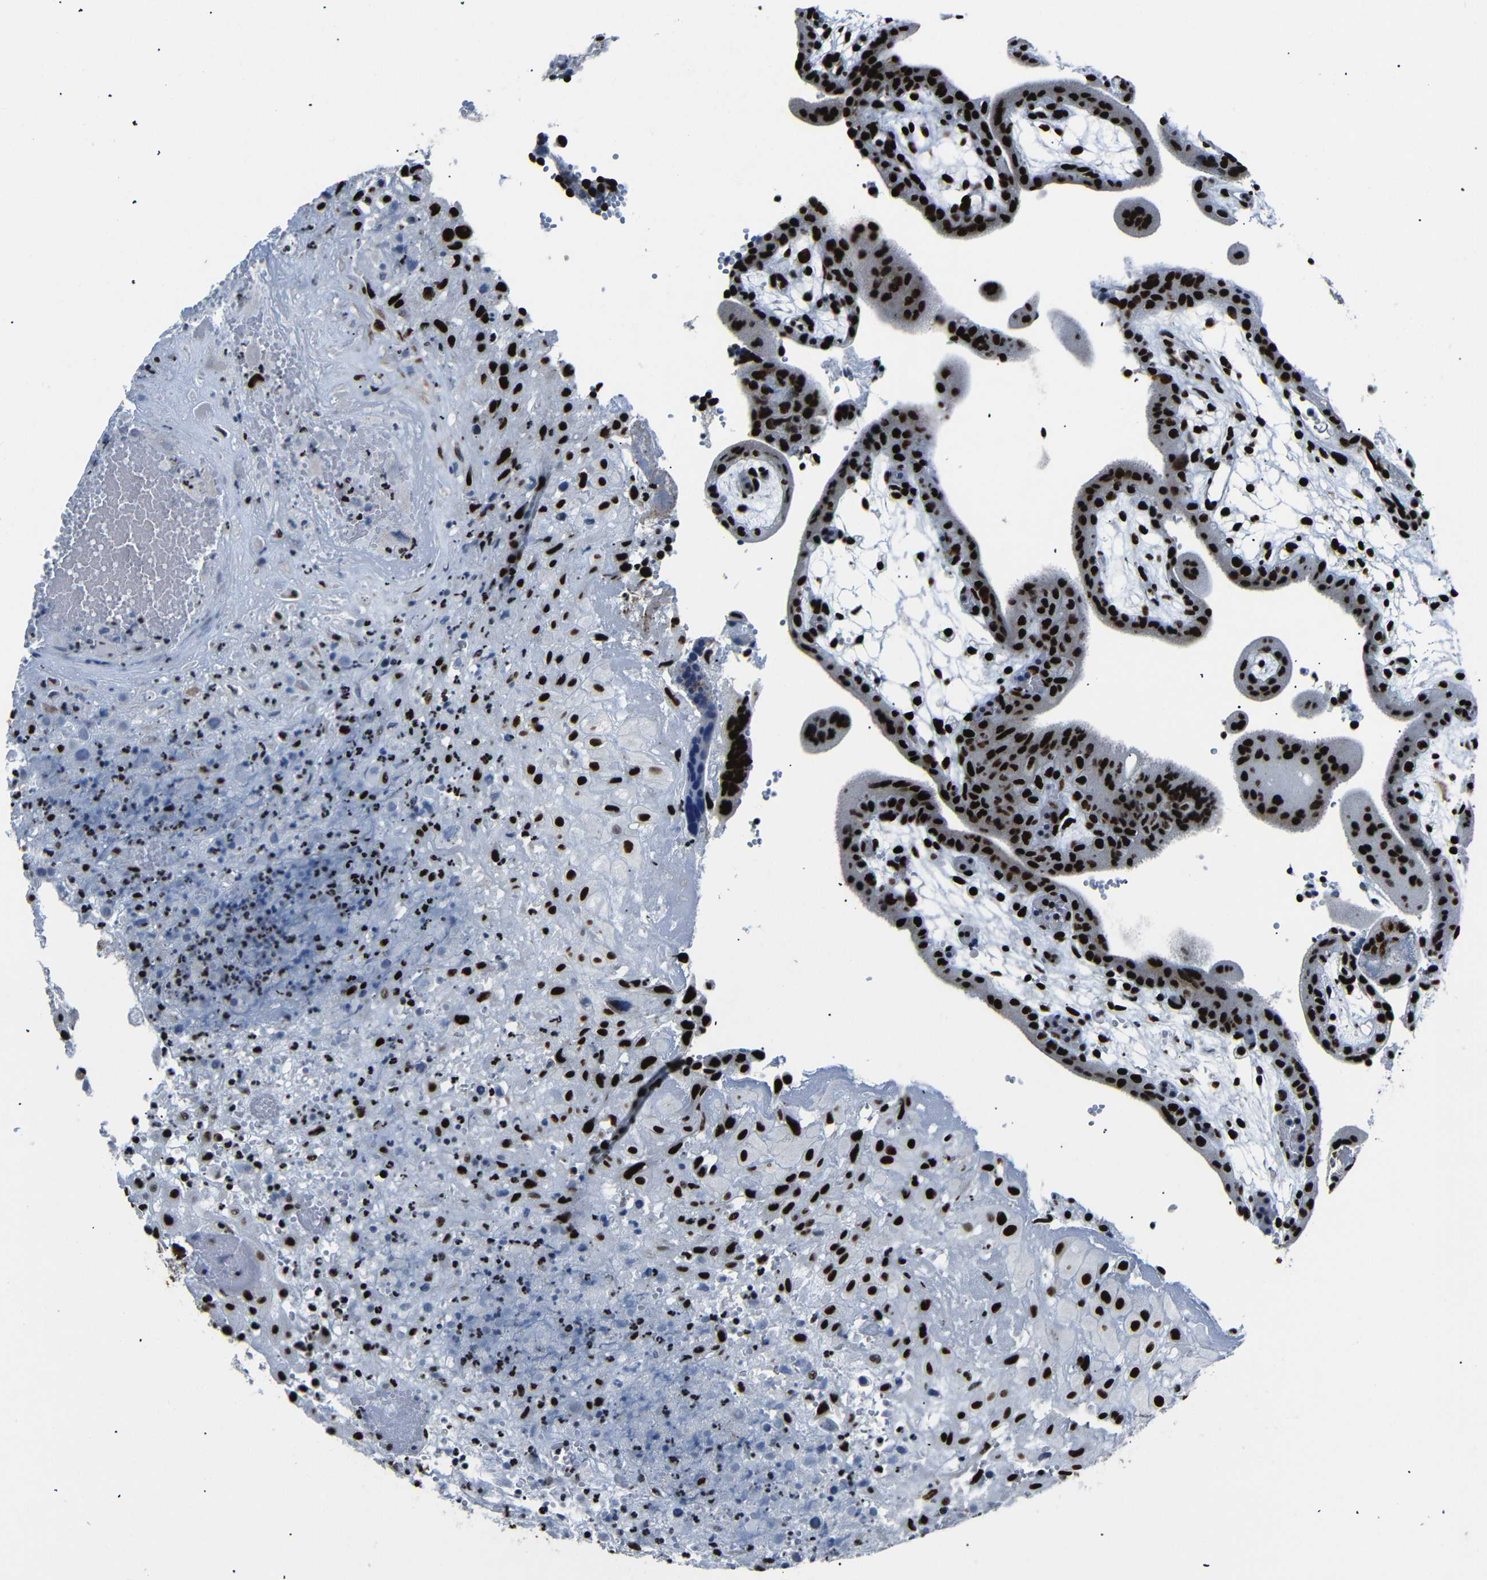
{"staining": {"intensity": "strong", "quantity": ">75%", "location": "nuclear"}, "tissue": "placenta", "cell_type": "Decidual cells", "image_type": "normal", "snomed": [{"axis": "morphology", "description": "Normal tissue, NOS"}, {"axis": "topography", "description": "Placenta"}], "caption": "Decidual cells show high levels of strong nuclear positivity in approximately >75% of cells in benign human placenta. (Brightfield microscopy of DAB IHC at high magnification).", "gene": "SRSF1", "patient": {"sex": "female", "age": 18}}